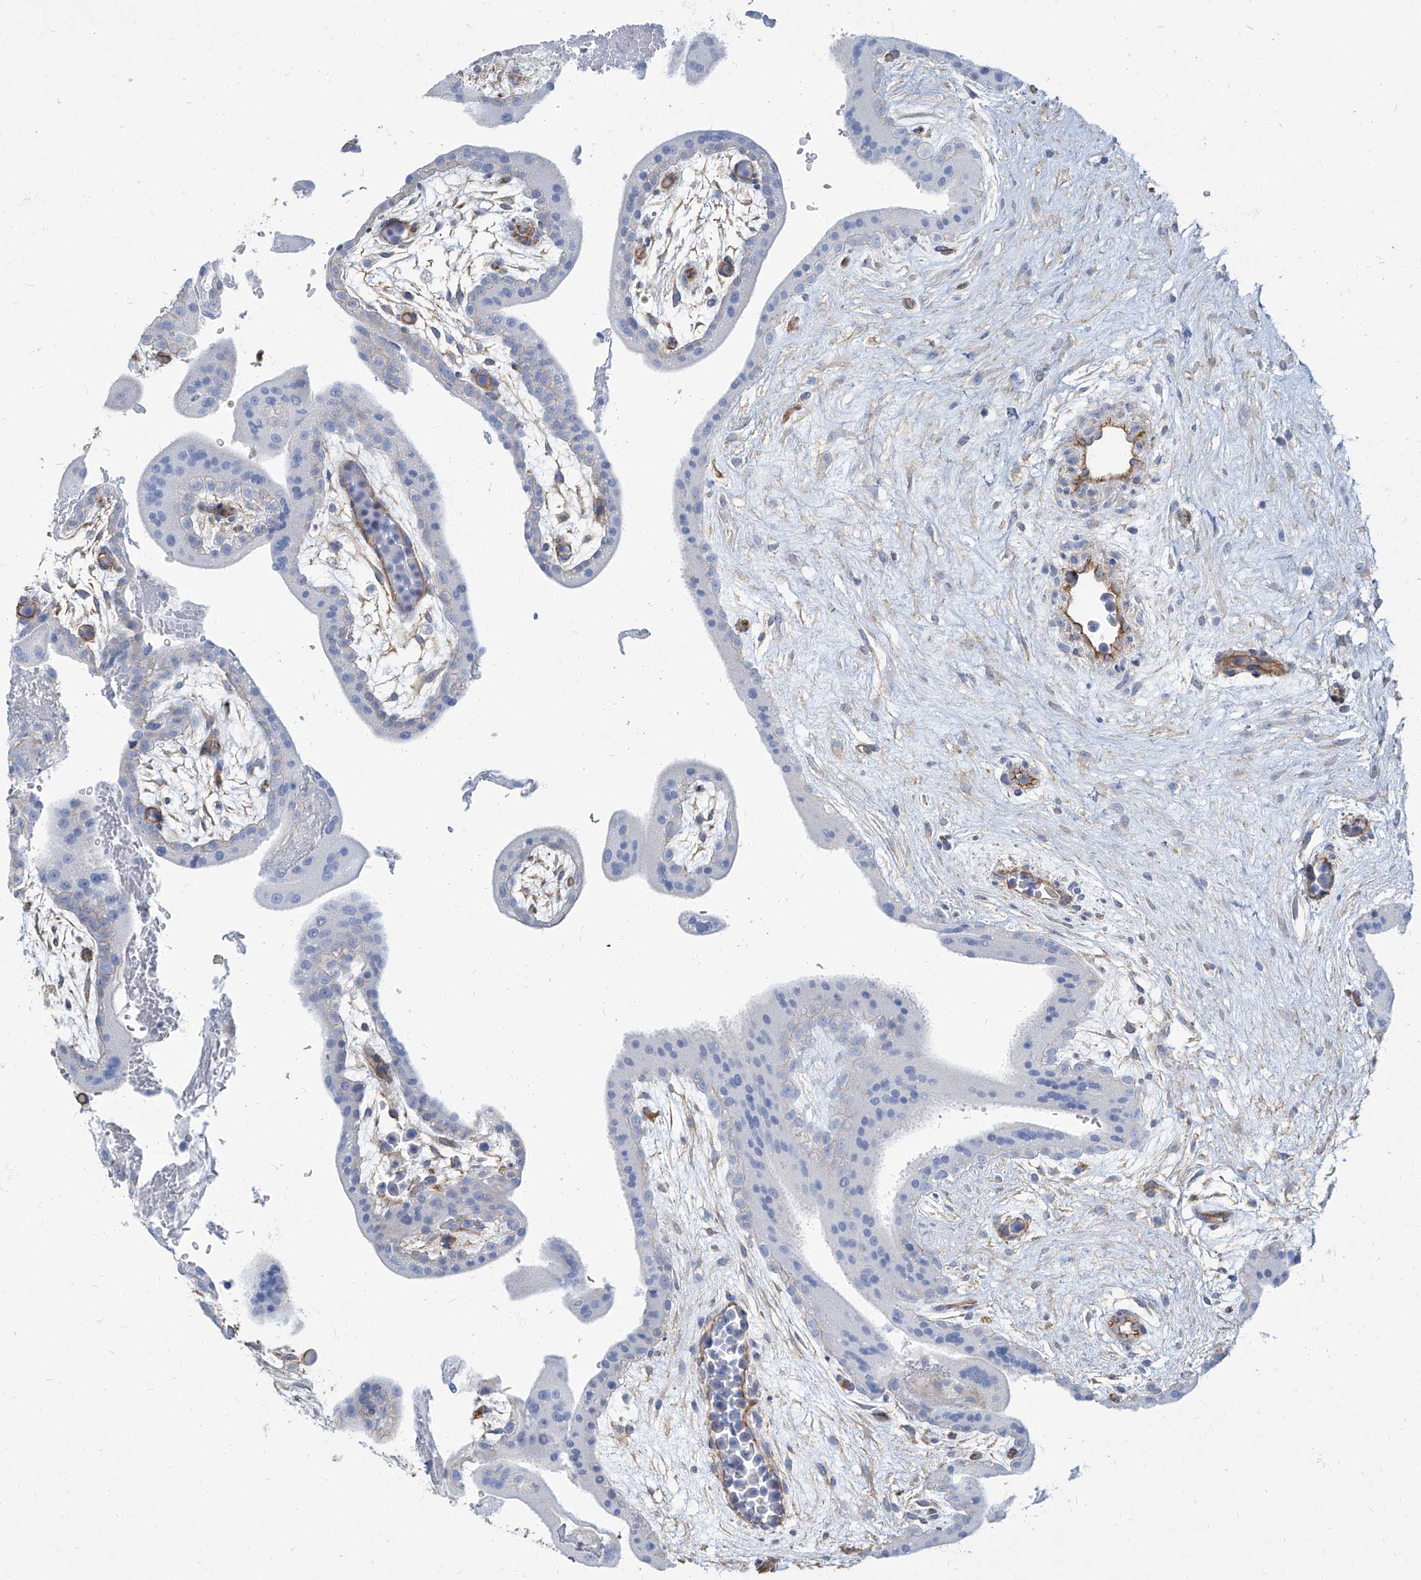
{"staining": {"intensity": "negative", "quantity": "none", "location": "none"}, "tissue": "placenta", "cell_type": "Trophoblastic cells", "image_type": "normal", "snomed": [{"axis": "morphology", "description": "Normal tissue, NOS"}, {"axis": "topography", "description": "Placenta"}], "caption": "The micrograph exhibits no significant staining in trophoblastic cells of placenta.", "gene": "TXLNB", "patient": {"sex": "female", "age": 35}}